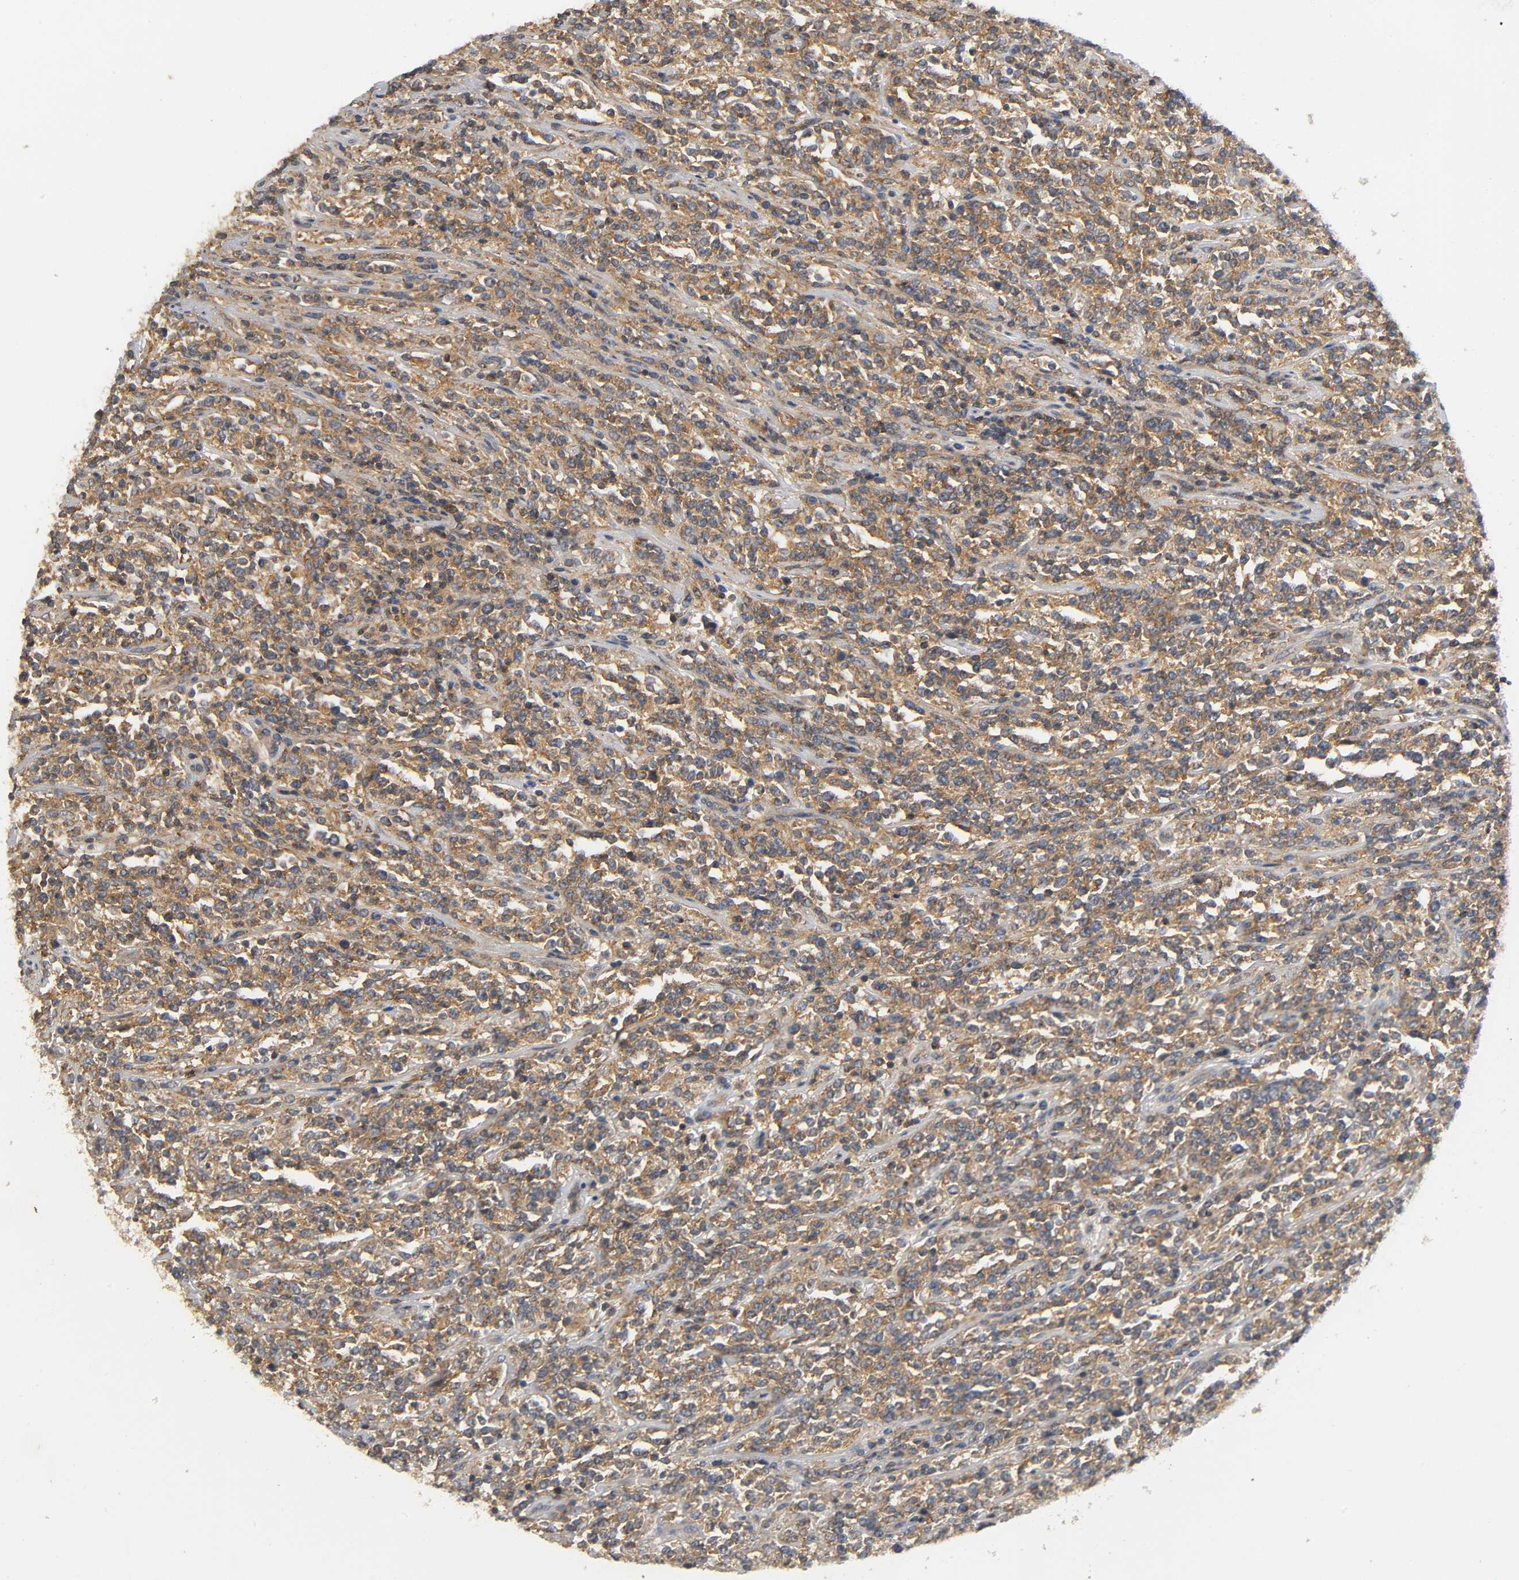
{"staining": {"intensity": "moderate", "quantity": ">75%", "location": "cytoplasmic/membranous"}, "tissue": "lymphoma", "cell_type": "Tumor cells", "image_type": "cancer", "snomed": [{"axis": "morphology", "description": "Malignant lymphoma, non-Hodgkin's type, High grade"}, {"axis": "topography", "description": "Soft tissue"}], "caption": "DAB immunohistochemical staining of high-grade malignant lymphoma, non-Hodgkin's type exhibits moderate cytoplasmic/membranous protein positivity in approximately >75% of tumor cells.", "gene": "IKBKB", "patient": {"sex": "male", "age": 18}}